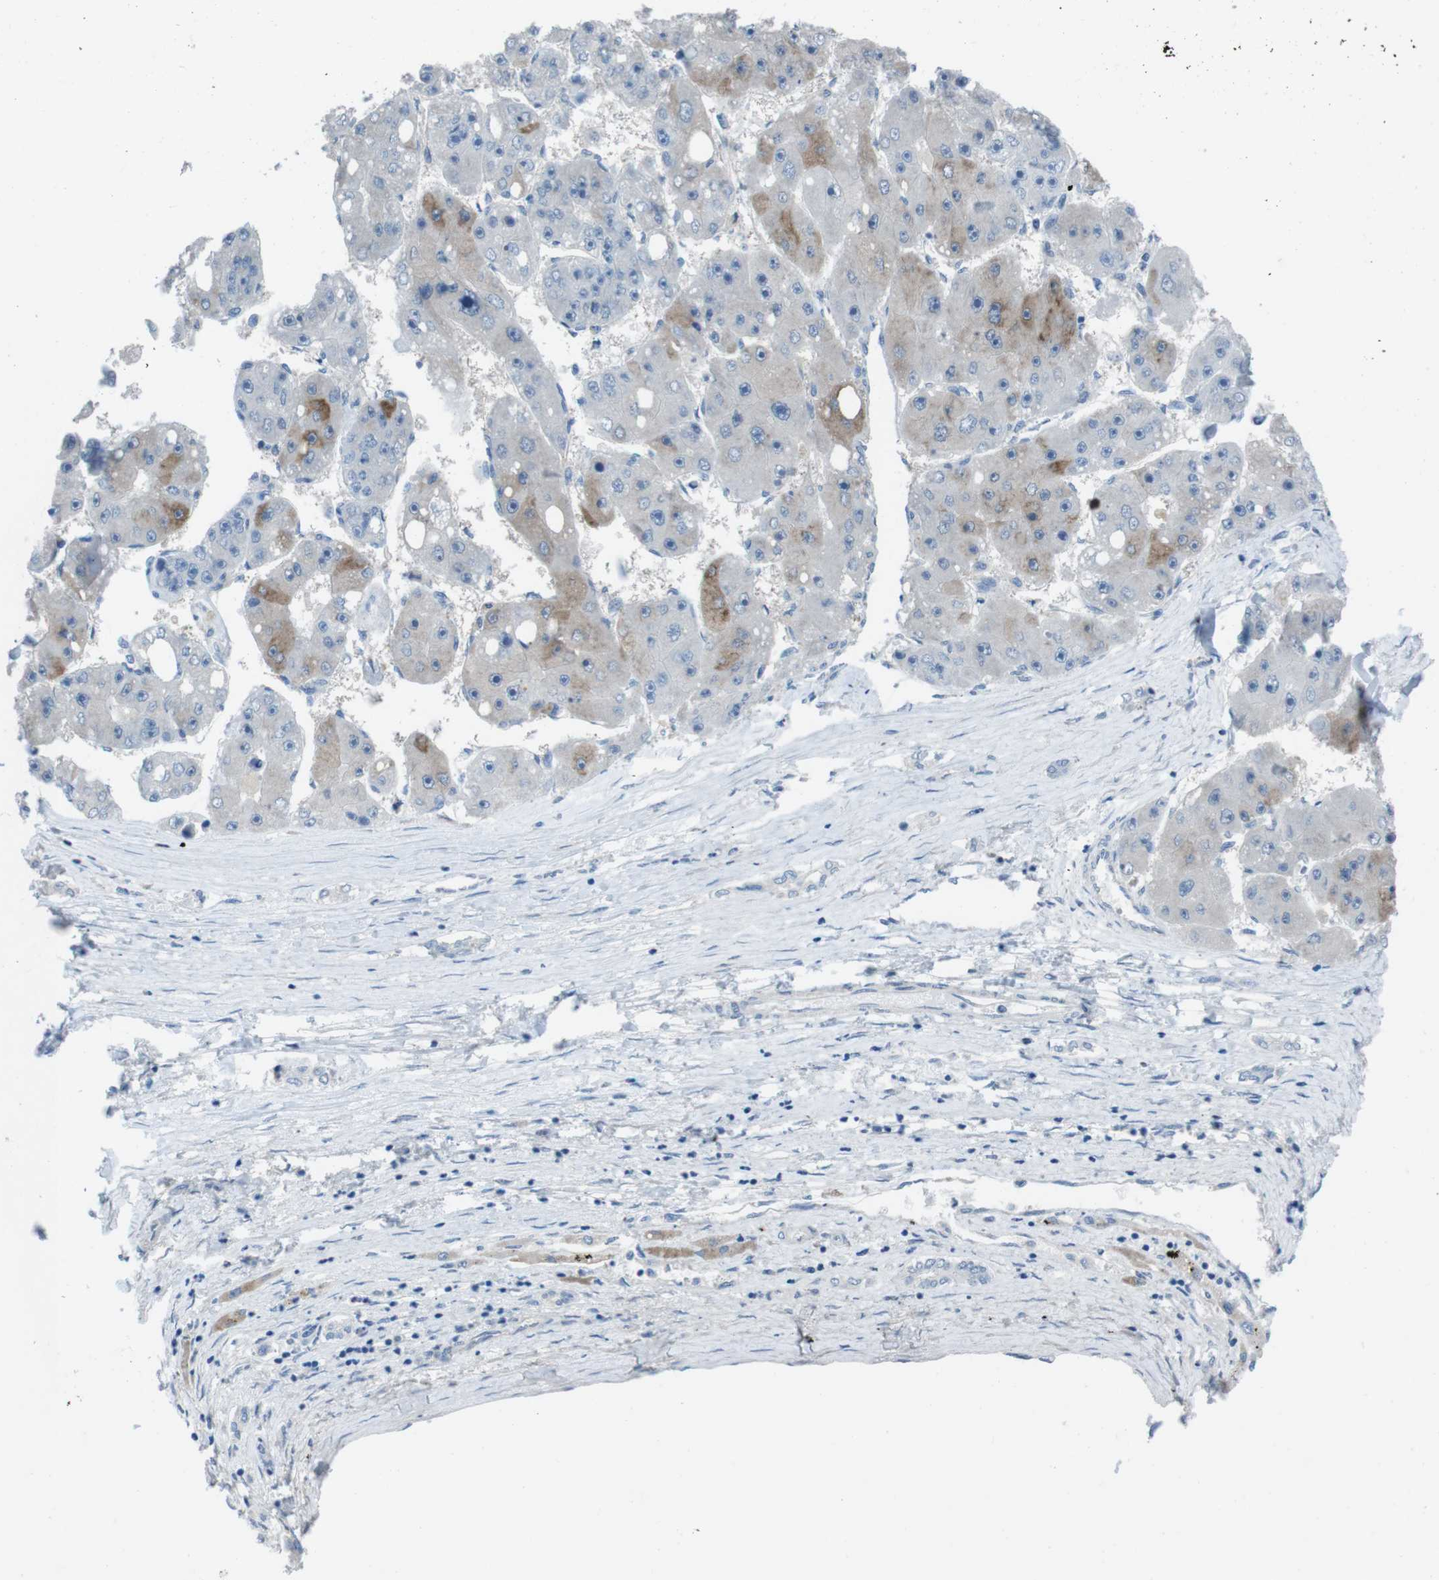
{"staining": {"intensity": "weak", "quantity": "<25%", "location": "cytoplasmic/membranous"}, "tissue": "liver cancer", "cell_type": "Tumor cells", "image_type": "cancer", "snomed": [{"axis": "morphology", "description": "Carcinoma, Hepatocellular, NOS"}, {"axis": "topography", "description": "Liver"}], "caption": "Protein analysis of liver cancer exhibits no significant positivity in tumor cells. (DAB (3,3'-diaminobenzidine) IHC with hematoxylin counter stain).", "gene": "CYP2C8", "patient": {"sex": "female", "age": 61}}